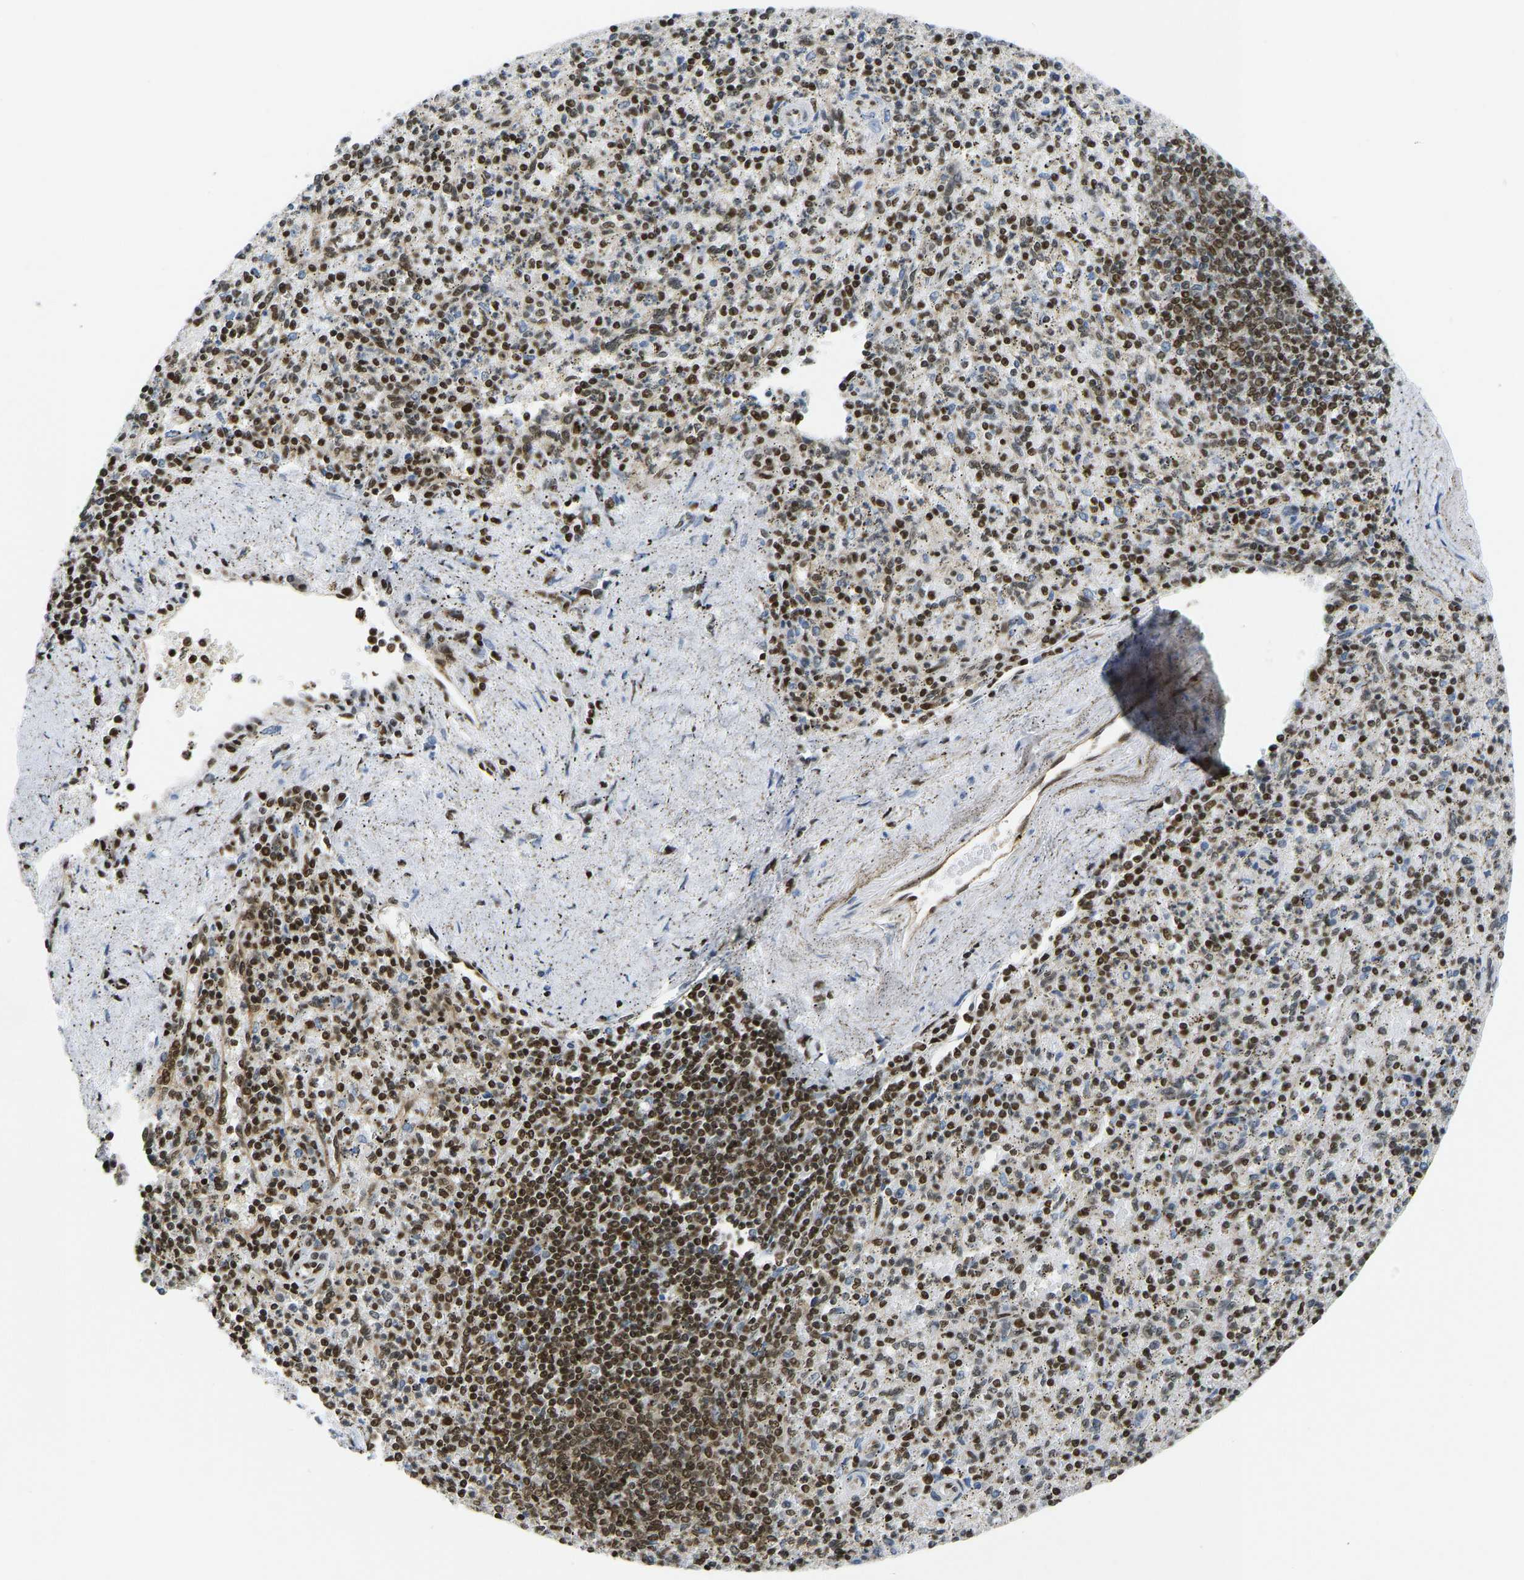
{"staining": {"intensity": "strong", "quantity": "25%-75%", "location": "nuclear"}, "tissue": "spleen", "cell_type": "Cells in red pulp", "image_type": "normal", "snomed": [{"axis": "morphology", "description": "Normal tissue, NOS"}, {"axis": "topography", "description": "Spleen"}], "caption": "IHC (DAB) staining of normal spleen shows strong nuclear protein staining in approximately 25%-75% of cells in red pulp.", "gene": "ZSCAN20", "patient": {"sex": "male", "age": 72}}